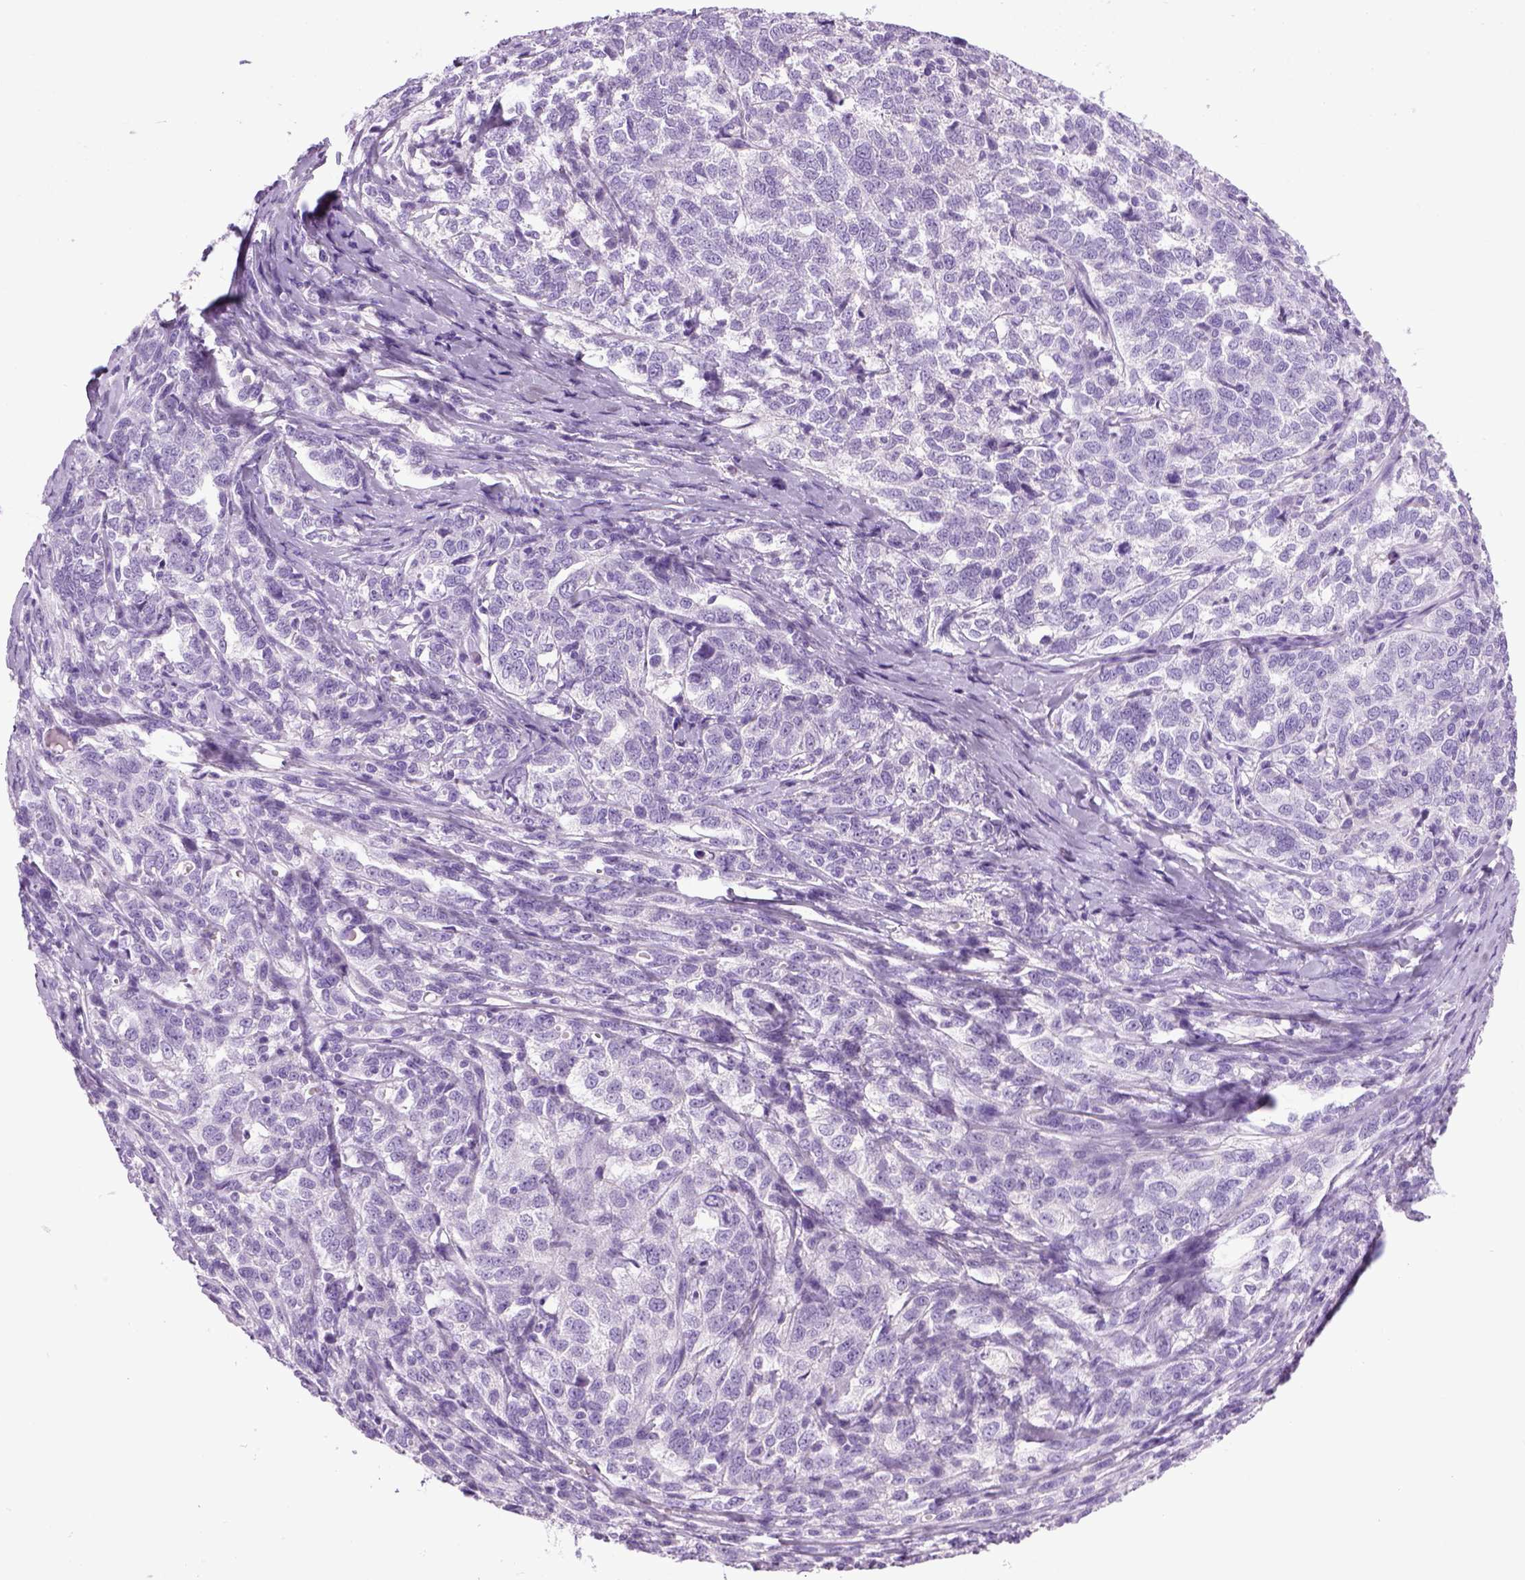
{"staining": {"intensity": "negative", "quantity": "none", "location": "none"}, "tissue": "ovarian cancer", "cell_type": "Tumor cells", "image_type": "cancer", "snomed": [{"axis": "morphology", "description": "Cystadenocarcinoma, serous, NOS"}, {"axis": "topography", "description": "Ovary"}], "caption": "An immunohistochemistry histopathology image of ovarian cancer (serous cystadenocarcinoma) is shown. There is no staining in tumor cells of ovarian cancer (serous cystadenocarcinoma). (DAB immunohistochemistry (IHC), high magnification).", "gene": "KRT71", "patient": {"sex": "female", "age": 71}}